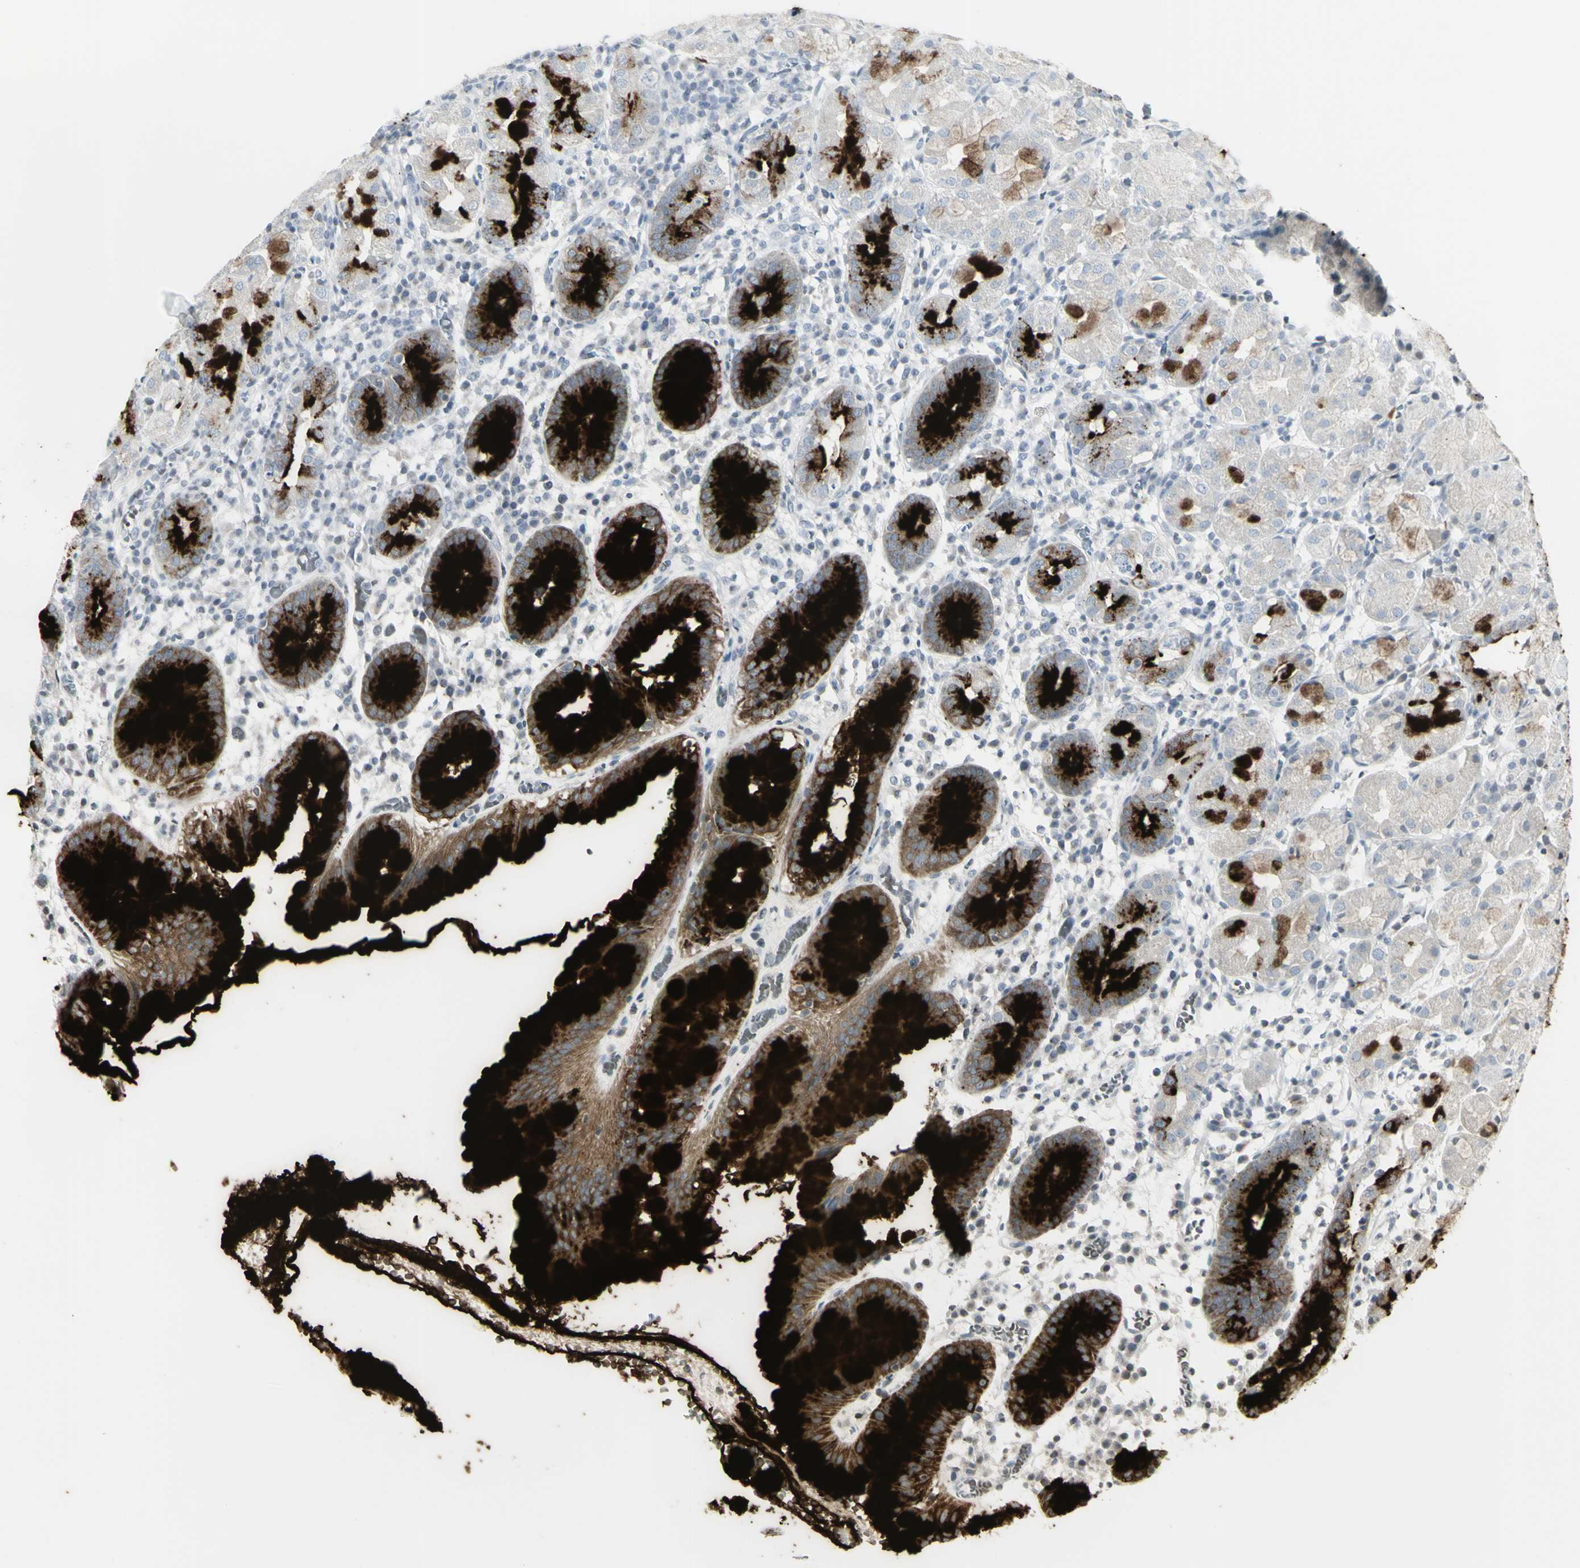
{"staining": {"intensity": "strong", "quantity": "25%-75%", "location": "cytoplasmic/membranous"}, "tissue": "stomach", "cell_type": "Glandular cells", "image_type": "normal", "snomed": [{"axis": "morphology", "description": "Normal tissue, NOS"}, {"axis": "topography", "description": "Stomach"}, {"axis": "topography", "description": "Stomach, lower"}], "caption": "IHC (DAB) staining of unremarkable human stomach exhibits strong cytoplasmic/membranous protein expression in approximately 25%-75% of glandular cells.", "gene": "MUC5AC", "patient": {"sex": "female", "age": 75}}